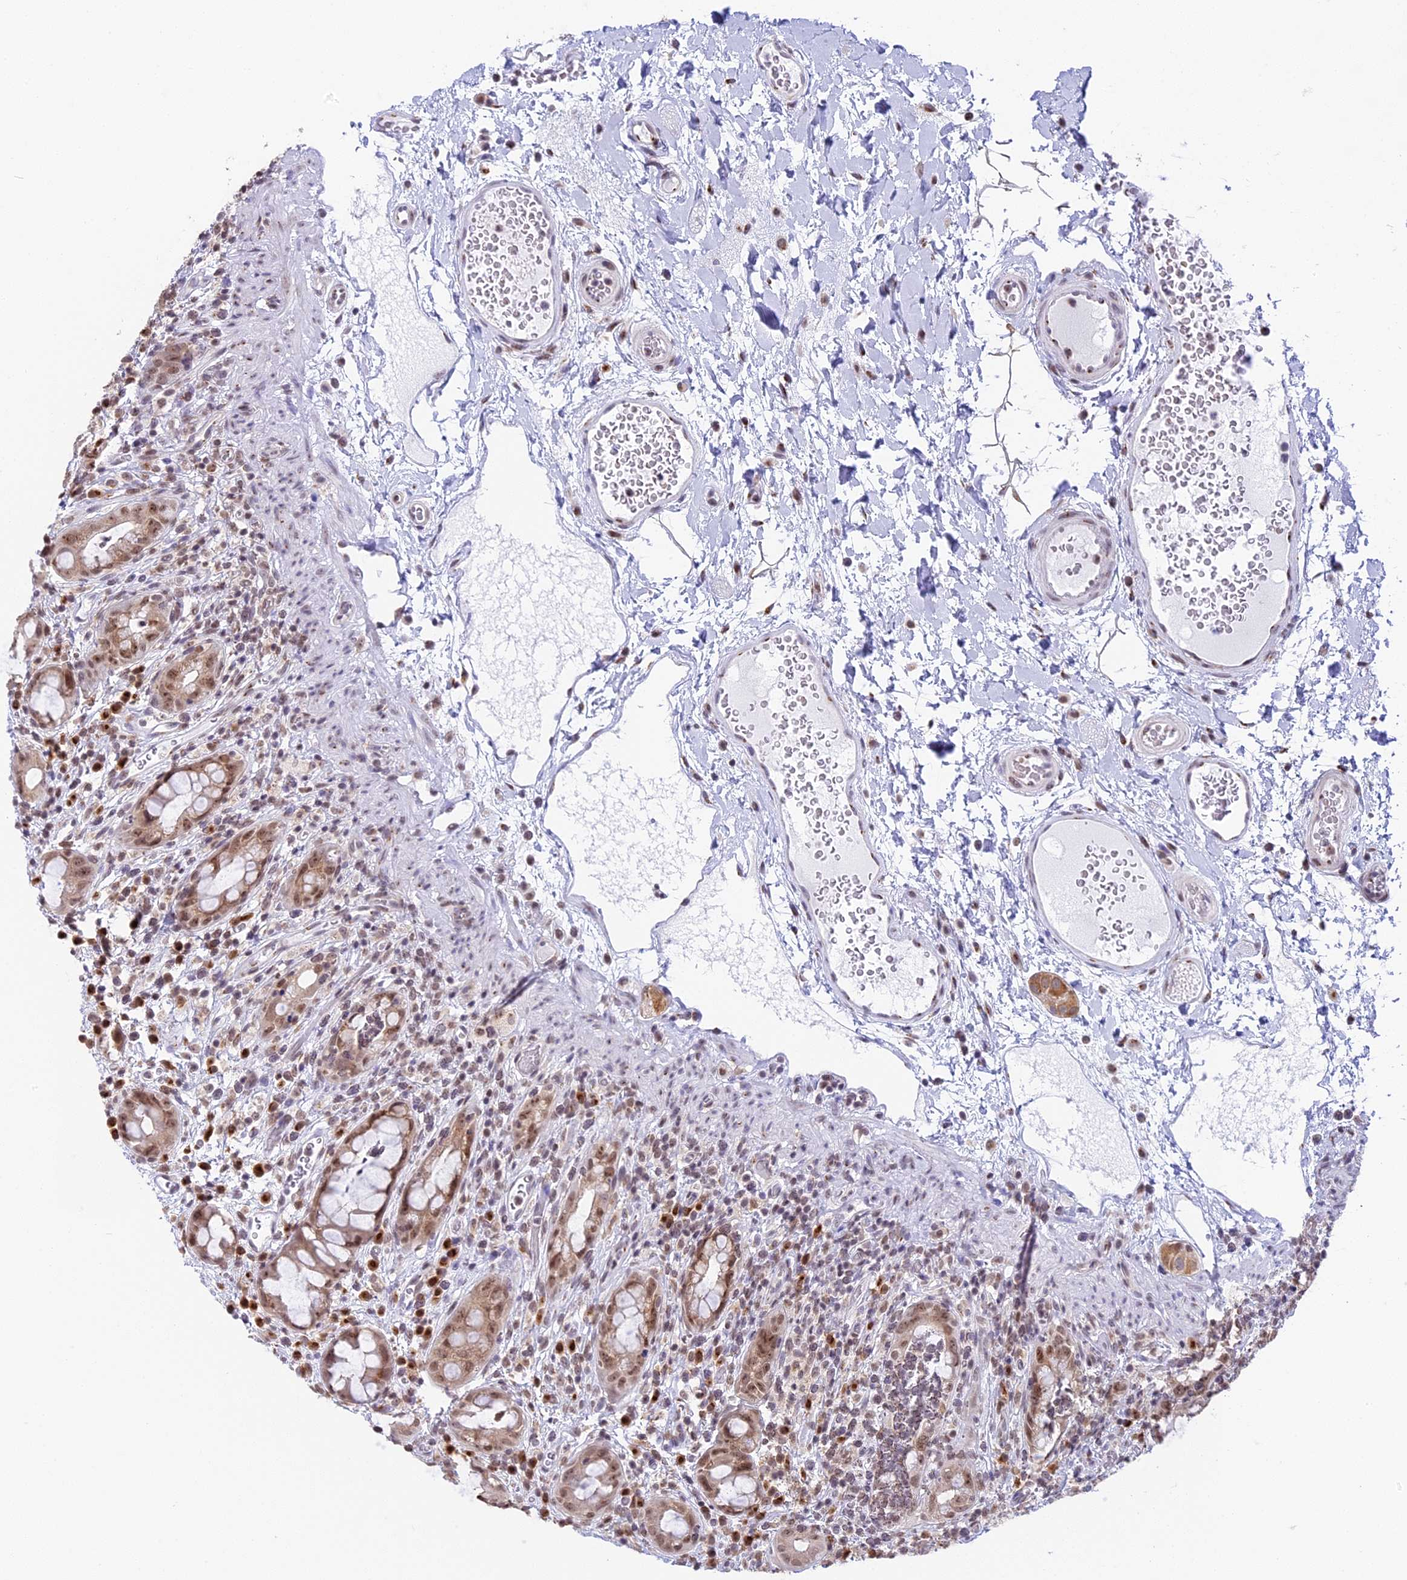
{"staining": {"intensity": "moderate", "quantity": ">75%", "location": "cytoplasmic/membranous,nuclear"}, "tissue": "rectum", "cell_type": "Glandular cells", "image_type": "normal", "snomed": [{"axis": "morphology", "description": "Normal tissue, NOS"}, {"axis": "topography", "description": "Rectum"}], "caption": "DAB immunohistochemical staining of unremarkable human rectum reveals moderate cytoplasmic/membranous,nuclear protein expression in approximately >75% of glandular cells. (IHC, brightfield microscopy, high magnification).", "gene": "HEATR5B", "patient": {"sex": "female", "age": 57}}